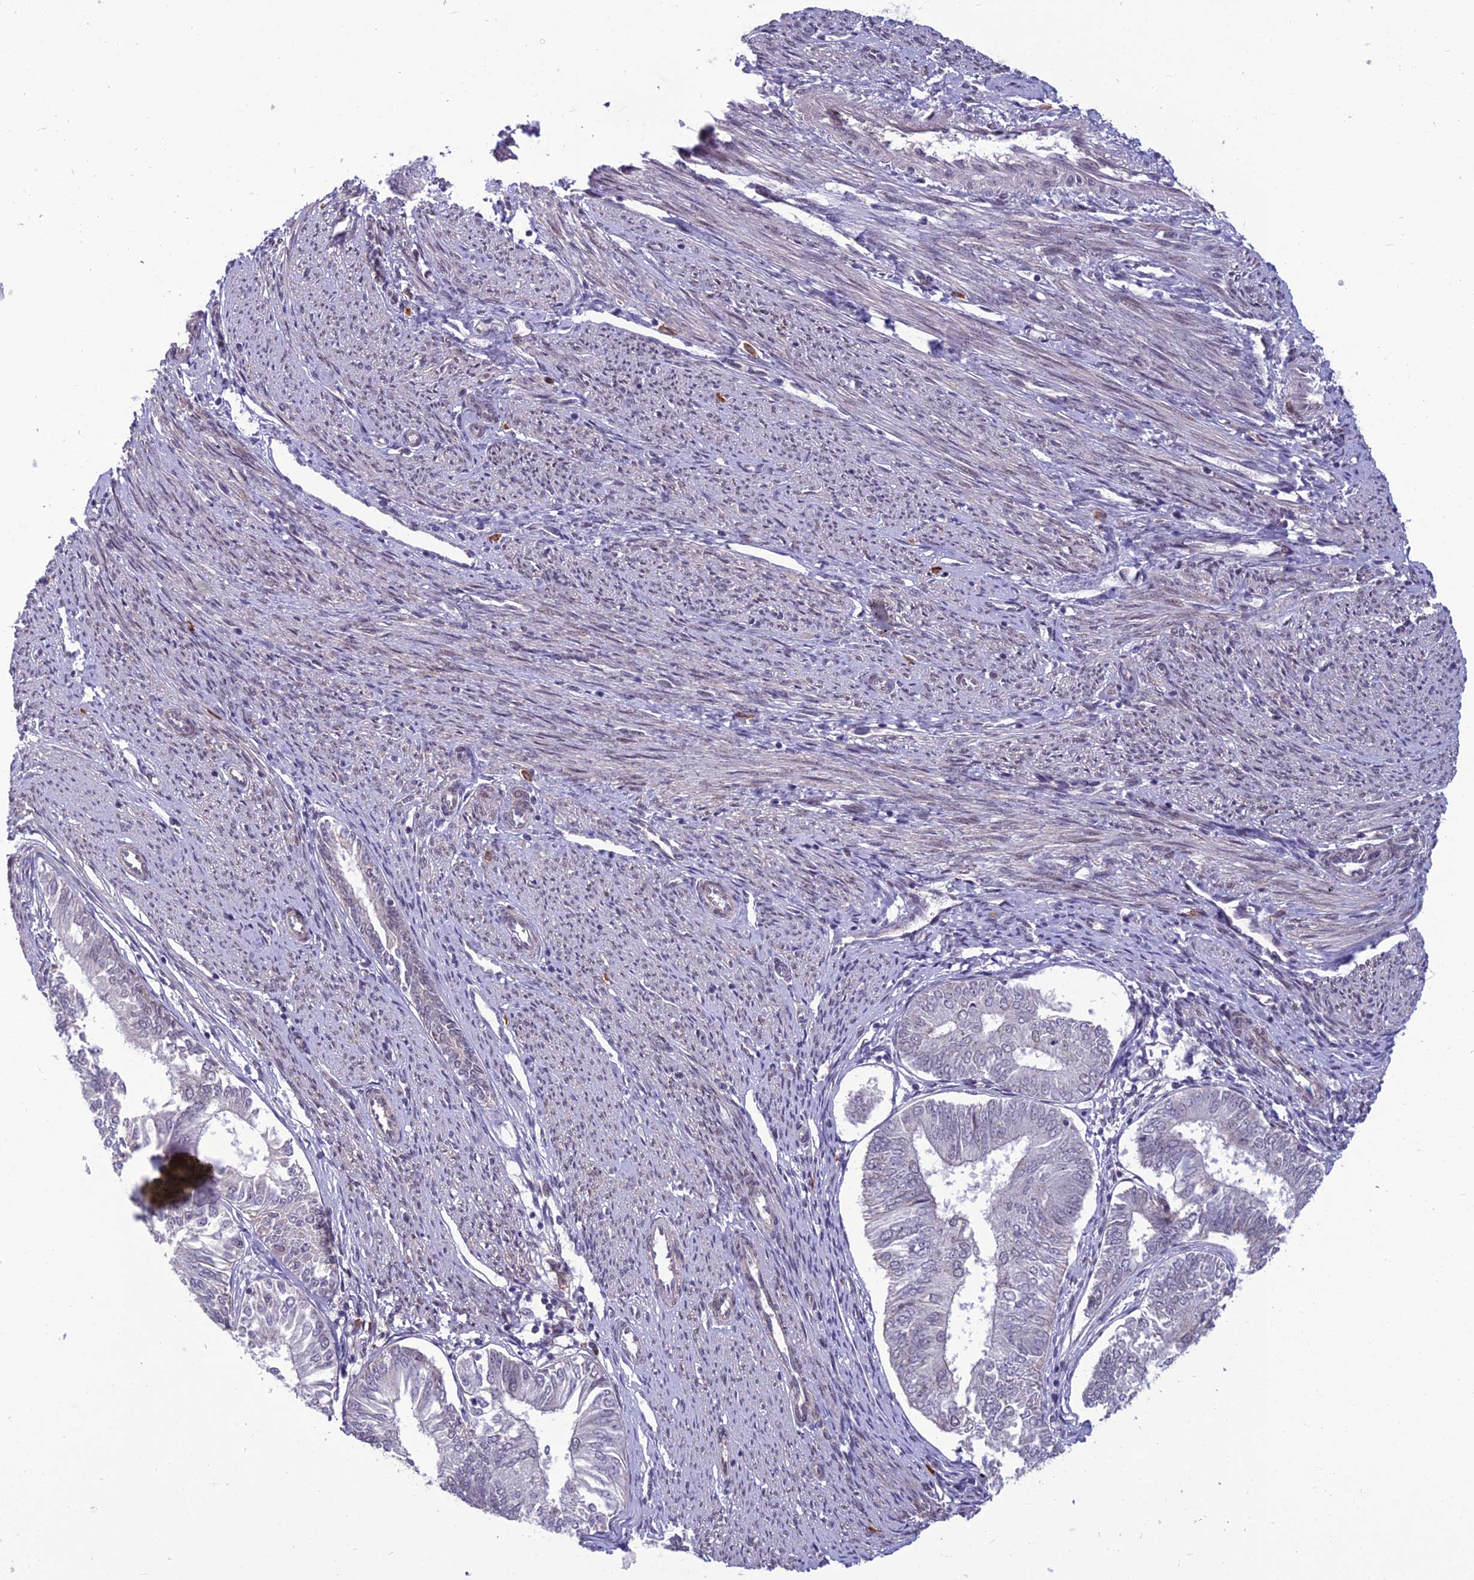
{"staining": {"intensity": "negative", "quantity": "none", "location": "none"}, "tissue": "endometrial cancer", "cell_type": "Tumor cells", "image_type": "cancer", "snomed": [{"axis": "morphology", "description": "Adenocarcinoma, NOS"}, {"axis": "topography", "description": "Endometrium"}], "caption": "This is an IHC photomicrograph of endometrial cancer. There is no positivity in tumor cells.", "gene": "FBRS", "patient": {"sex": "female", "age": 58}}